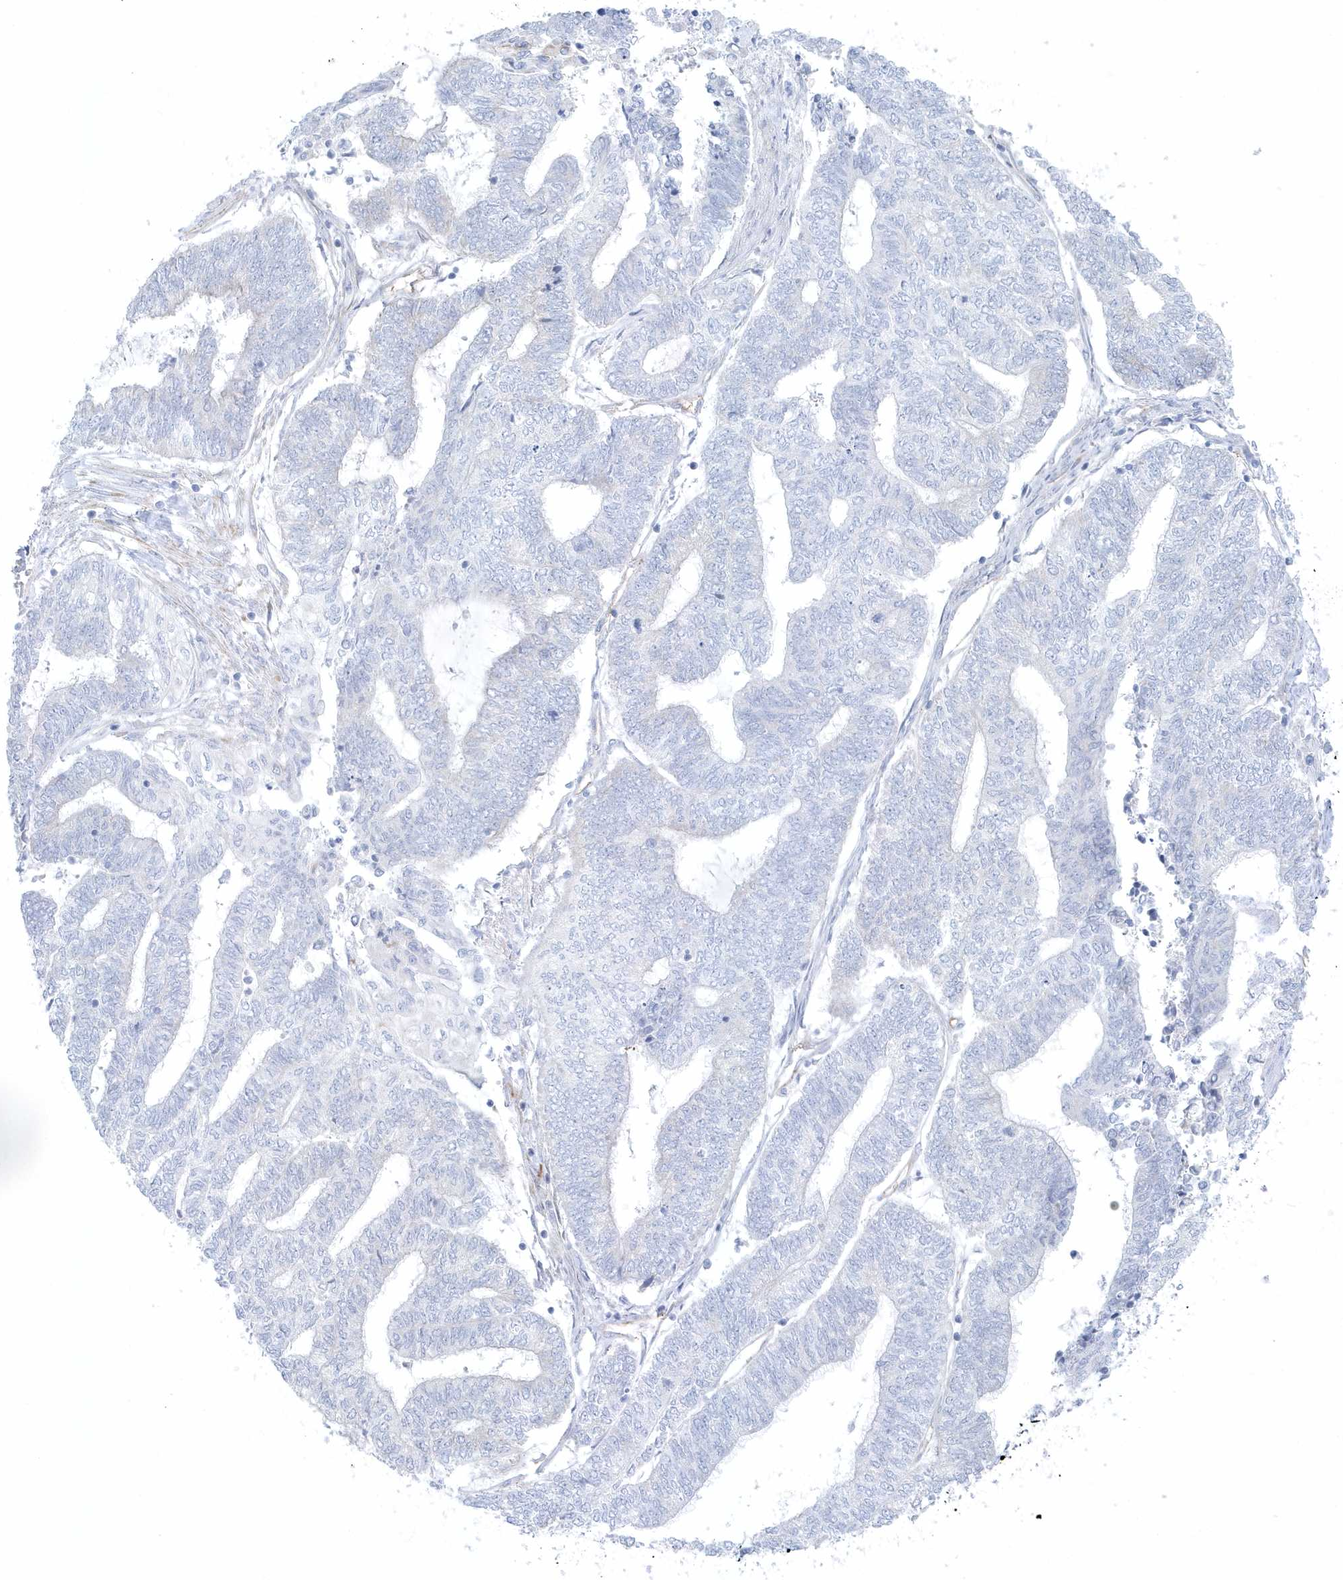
{"staining": {"intensity": "negative", "quantity": "none", "location": "none"}, "tissue": "endometrial cancer", "cell_type": "Tumor cells", "image_type": "cancer", "snomed": [{"axis": "morphology", "description": "Adenocarcinoma, NOS"}, {"axis": "topography", "description": "Uterus"}, {"axis": "topography", "description": "Endometrium"}], "caption": "Immunohistochemistry micrograph of human endometrial cancer stained for a protein (brown), which displays no positivity in tumor cells.", "gene": "GPR152", "patient": {"sex": "female", "age": 70}}